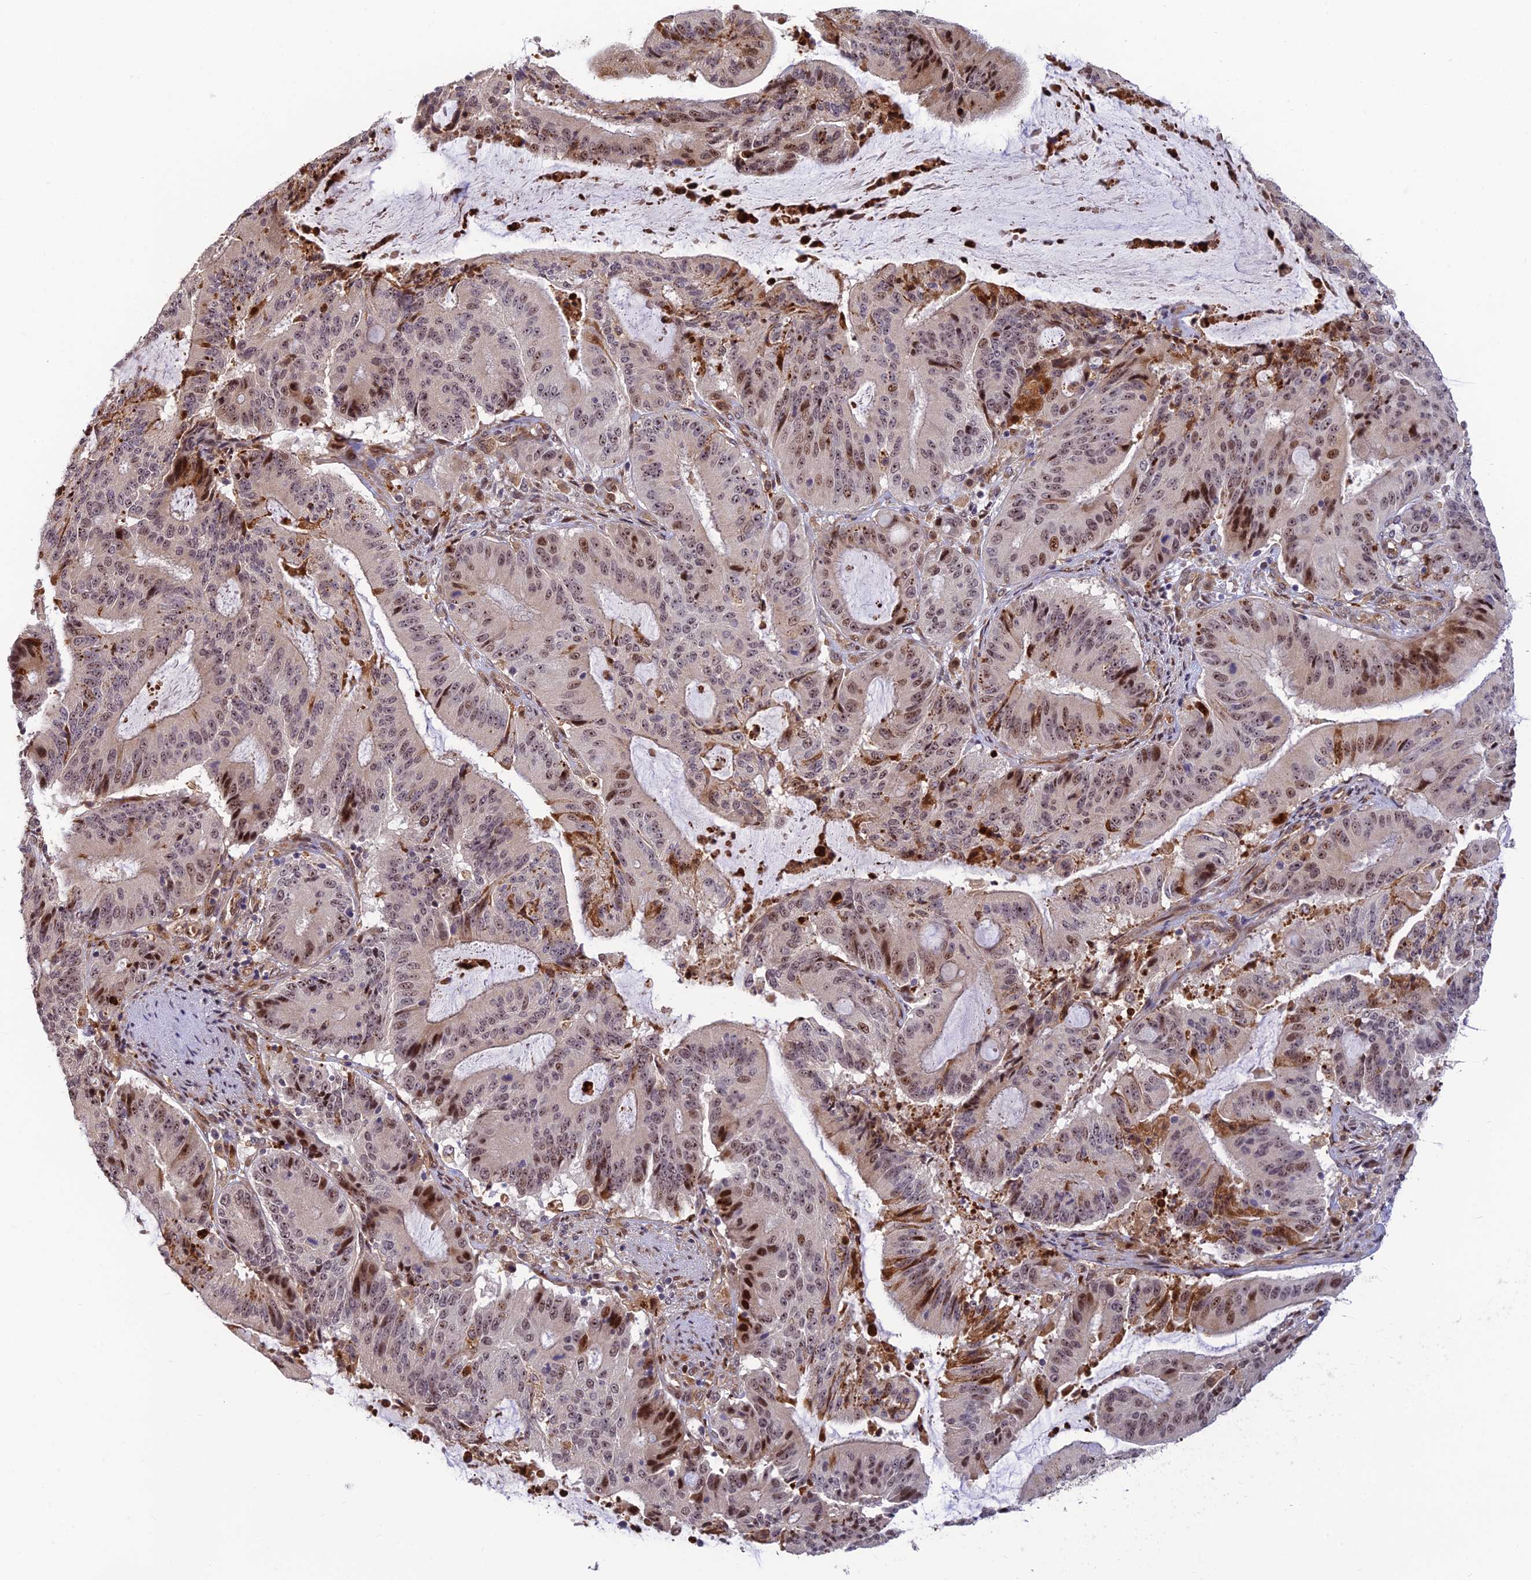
{"staining": {"intensity": "strong", "quantity": "<25%", "location": "cytoplasmic/membranous,nuclear"}, "tissue": "liver cancer", "cell_type": "Tumor cells", "image_type": "cancer", "snomed": [{"axis": "morphology", "description": "Normal tissue, NOS"}, {"axis": "morphology", "description": "Cholangiocarcinoma"}, {"axis": "topography", "description": "Liver"}, {"axis": "topography", "description": "Peripheral nerve tissue"}], "caption": "Brown immunohistochemical staining in liver cholangiocarcinoma shows strong cytoplasmic/membranous and nuclear staining in about <25% of tumor cells.", "gene": "UFSP2", "patient": {"sex": "female", "age": 73}}